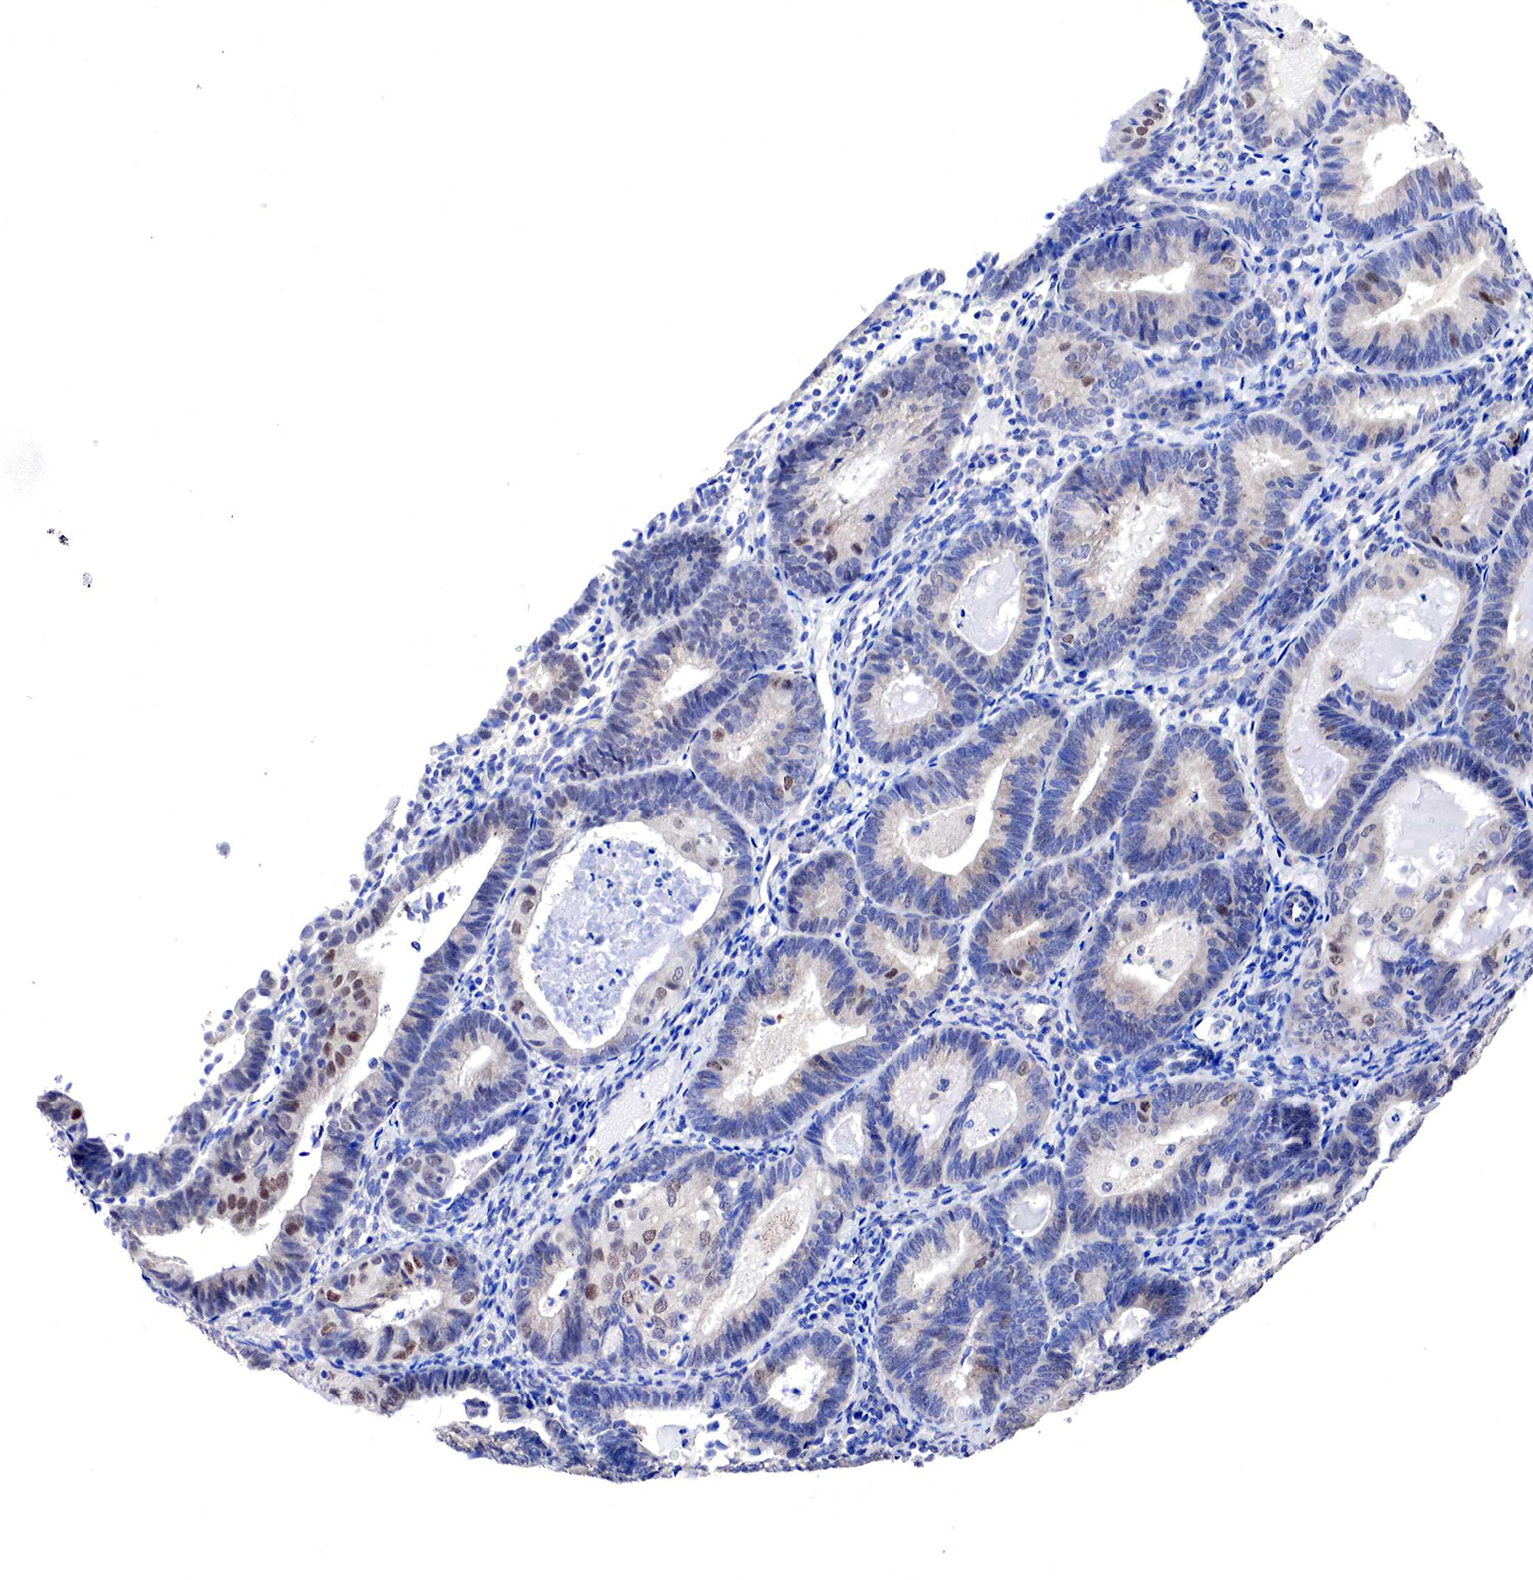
{"staining": {"intensity": "weak", "quantity": "25%-75%", "location": "cytoplasmic/membranous,nuclear"}, "tissue": "endometrial cancer", "cell_type": "Tumor cells", "image_type": "cancer", "snomed": [{"axis": "morphology", "description": "Adenocarcinoma, NOS"}, {"axis": "topography", "description": "Endometrium"}], "caption": "A high-resolution image shows IHC staining of adenocarcinoma (endometrial), which exhibits weak cytoplasmic/membranous and nuclear positivity in approximately 25%-75% of tumor cells. (DAB (3,3'-diaminobenzidine) = brown stain, brightfield microscopy at high magnification).", "gene": "PABIR2", "patient": {"sex": "female", "age": 63}}